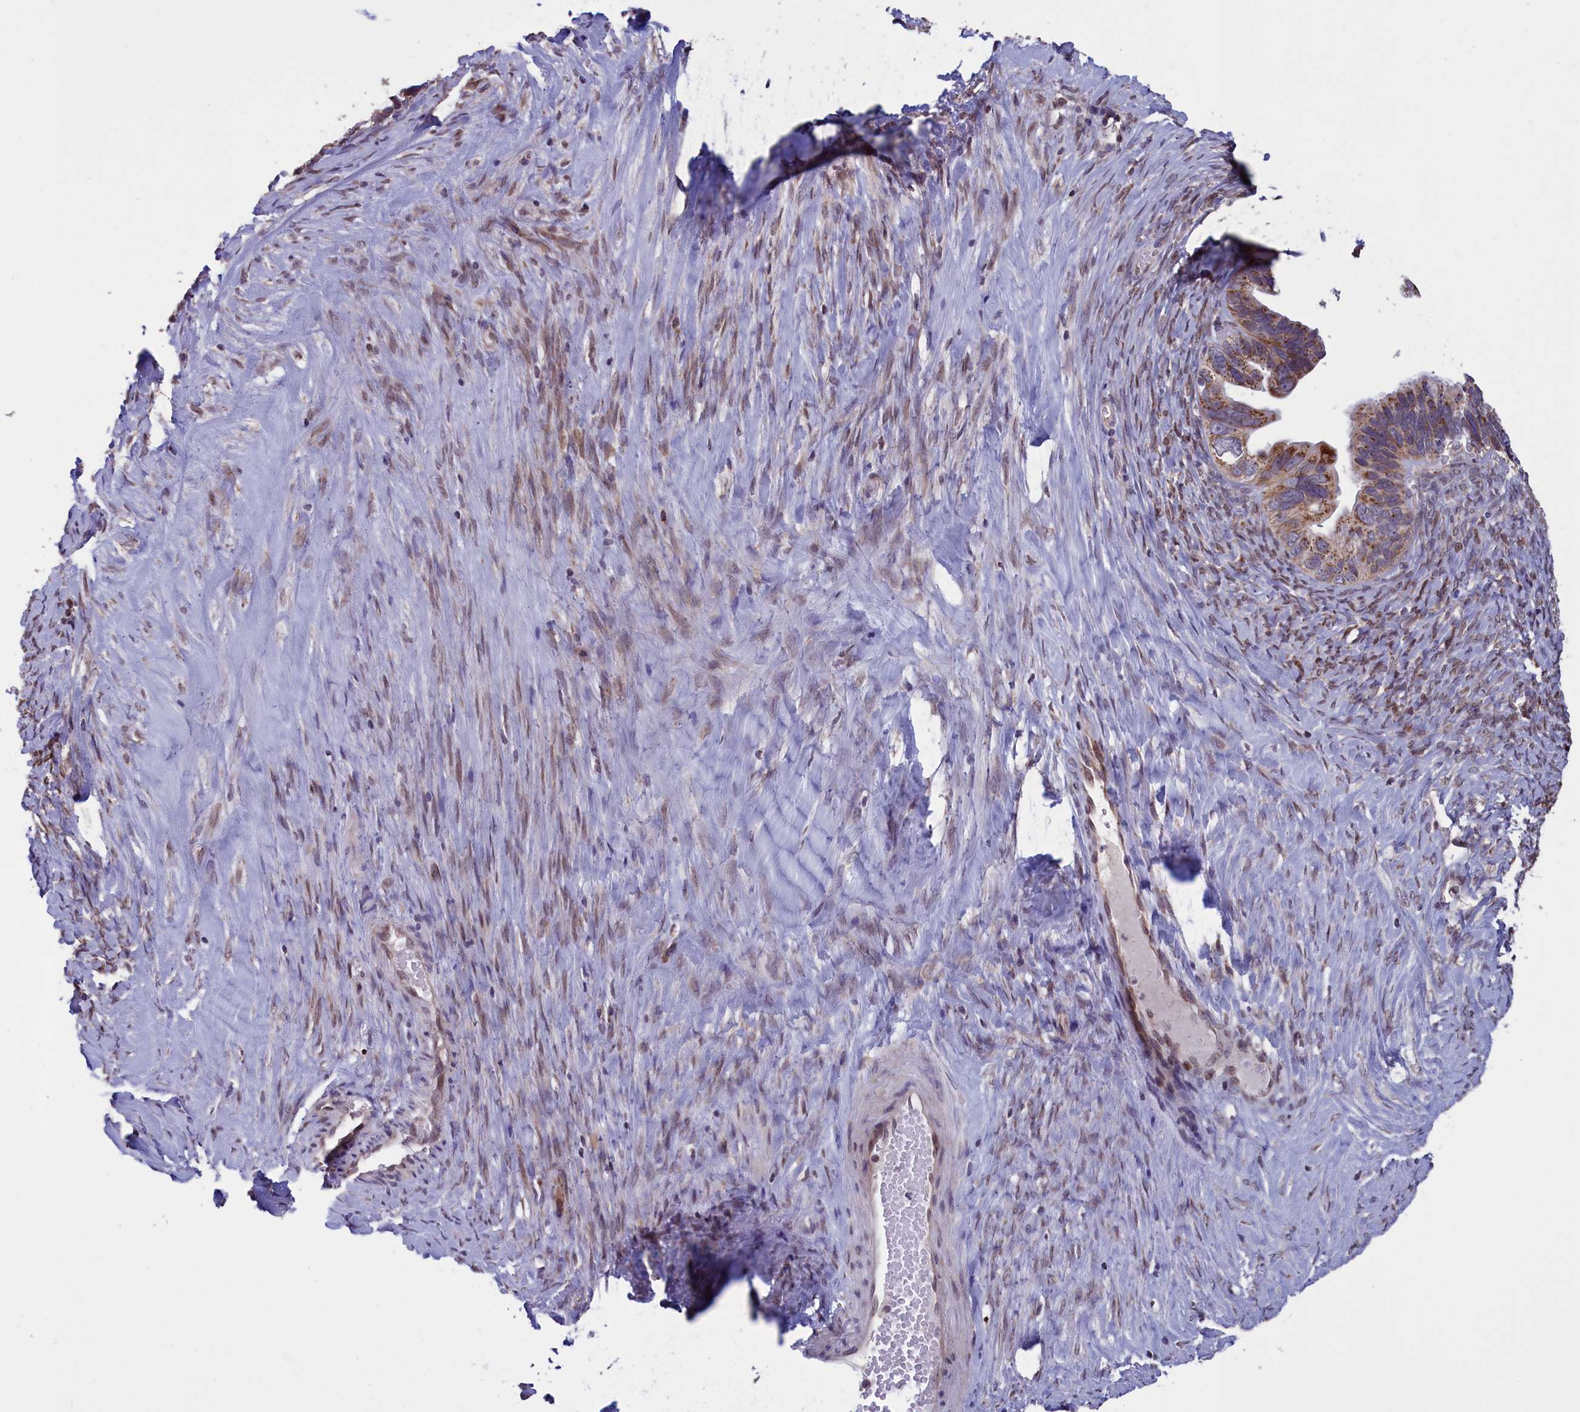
{"staining": {"intensity": "moderate", "quantity": ">75%", "location": "cytoplasmic/membranous"}, "tissue": "ovarian cancer", "cell_type": "Tumor cells", "image_type": "cancer", "snomed": [{"axis": "morphology", "description": "Cystadenocarcinoma, serous, NOS"}, {"axis": "topography", "description": "Ovary"}], "caption": "IHC micrograph of neoplastic tissue: ovarian serous cystadenocarcinoma stained using immunohistochemistry (IHC) displays medium levels of moderate protein expression localized specifically in the cytoplasmic/membranous of tumor cells, appearing as a cytoplasmic/membranous brown color.", "gene": "PARS2", "patient": {"sex": "female", "age": 56}}